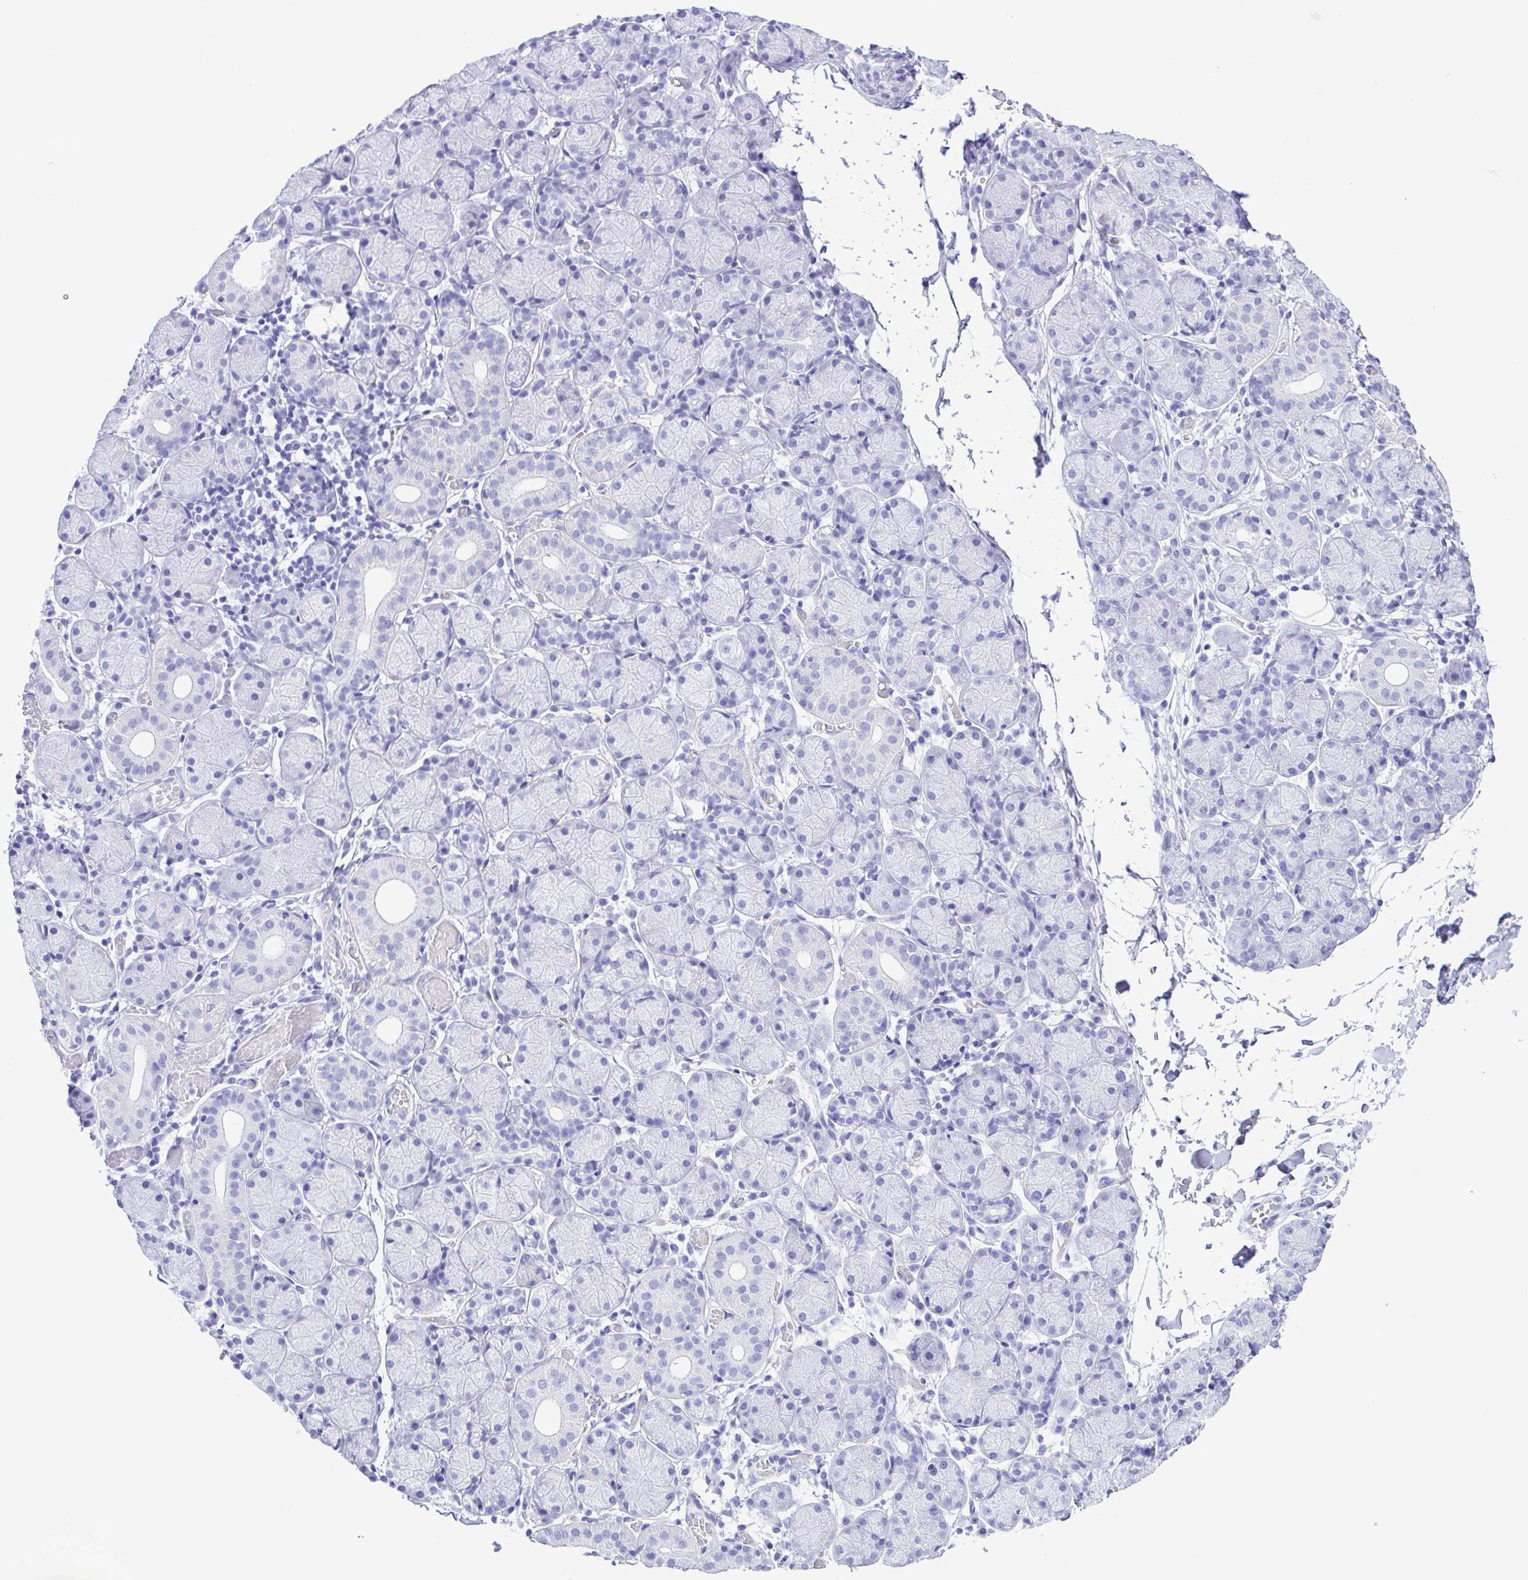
{"staining": {"intensity": "negative", "quantity": "none", "location": "none"}, "tissue": "salivary gland", "cell_type": "Glandular cells", "image_type": "normal", "snomed": [{"axis": "morphology", "description": "Normal tissue, NOS"}, {"axis": "topography", "description": "Salivary gland"}], "caption": "Immunohistochemical staining of unremarkable salivary gland reveals no significant positivity in glandular cells. (DAB immunohistochemistry with hematoxylin counter stain).", "gene": "ERP27", "patient": {"sex": "female", "age": 24}}